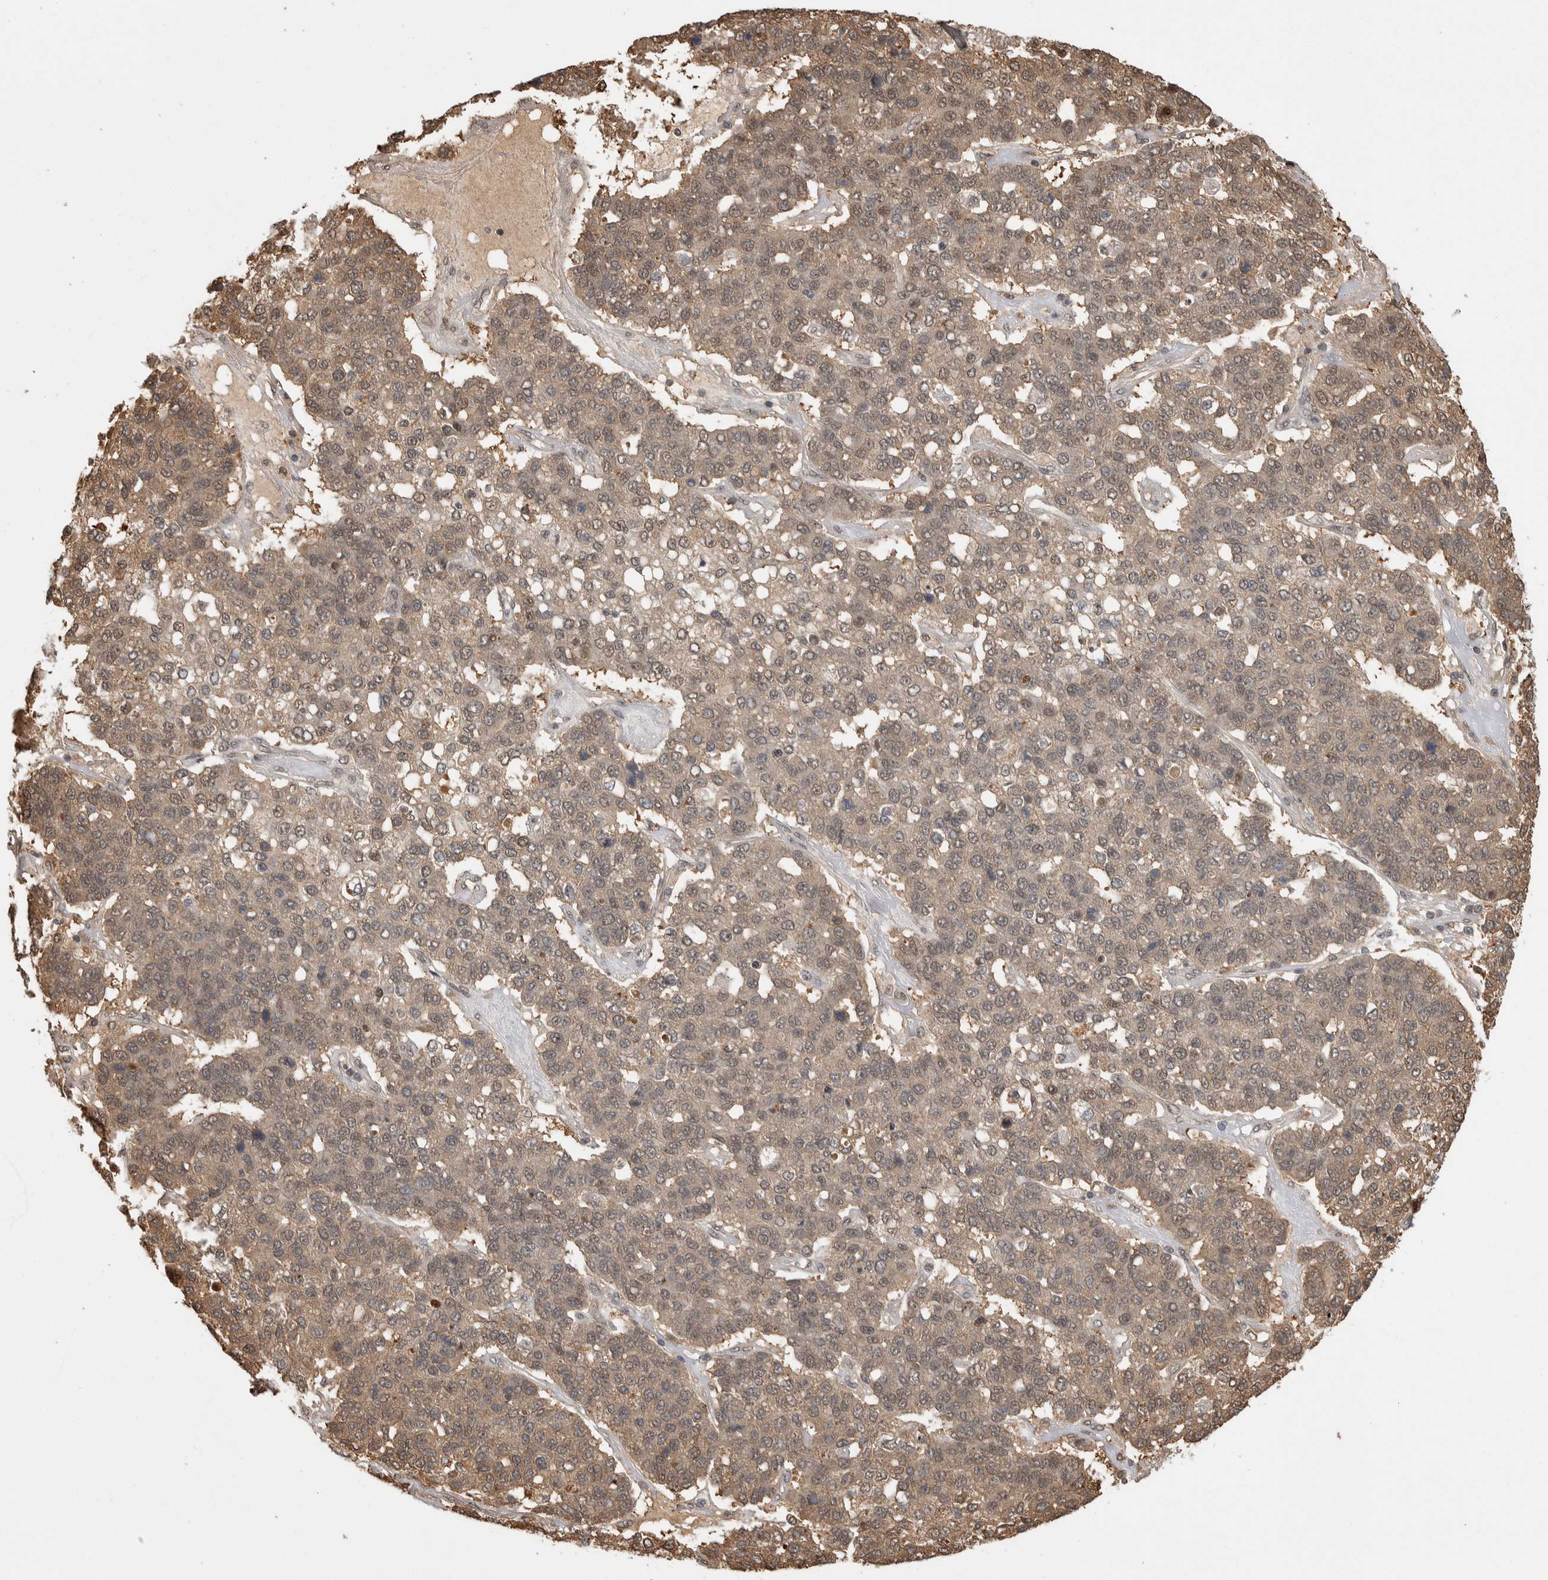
{"staining": {"intensity": "weak", "quantity": ">75%", "location": "cytoplasmic/membranous"}, "tissue": "pancreatic cancer", "cell_type": "Tumor cells", "image_type": "cancer", "snomed": [{"axis": "morphology", "description": "Adenocarcinoma, NOS"}, {"axis": "topography", "description": "Pancreas"}], "caption": "This image shows immunohistochemistry (IHC) staining of human pancreatic cancer, with low weak cytoplasmic/membranous expression in approximately >75% of tumor cells.", "gene": "ZNF592", "patient": {"sex": "female", "age": 61}}